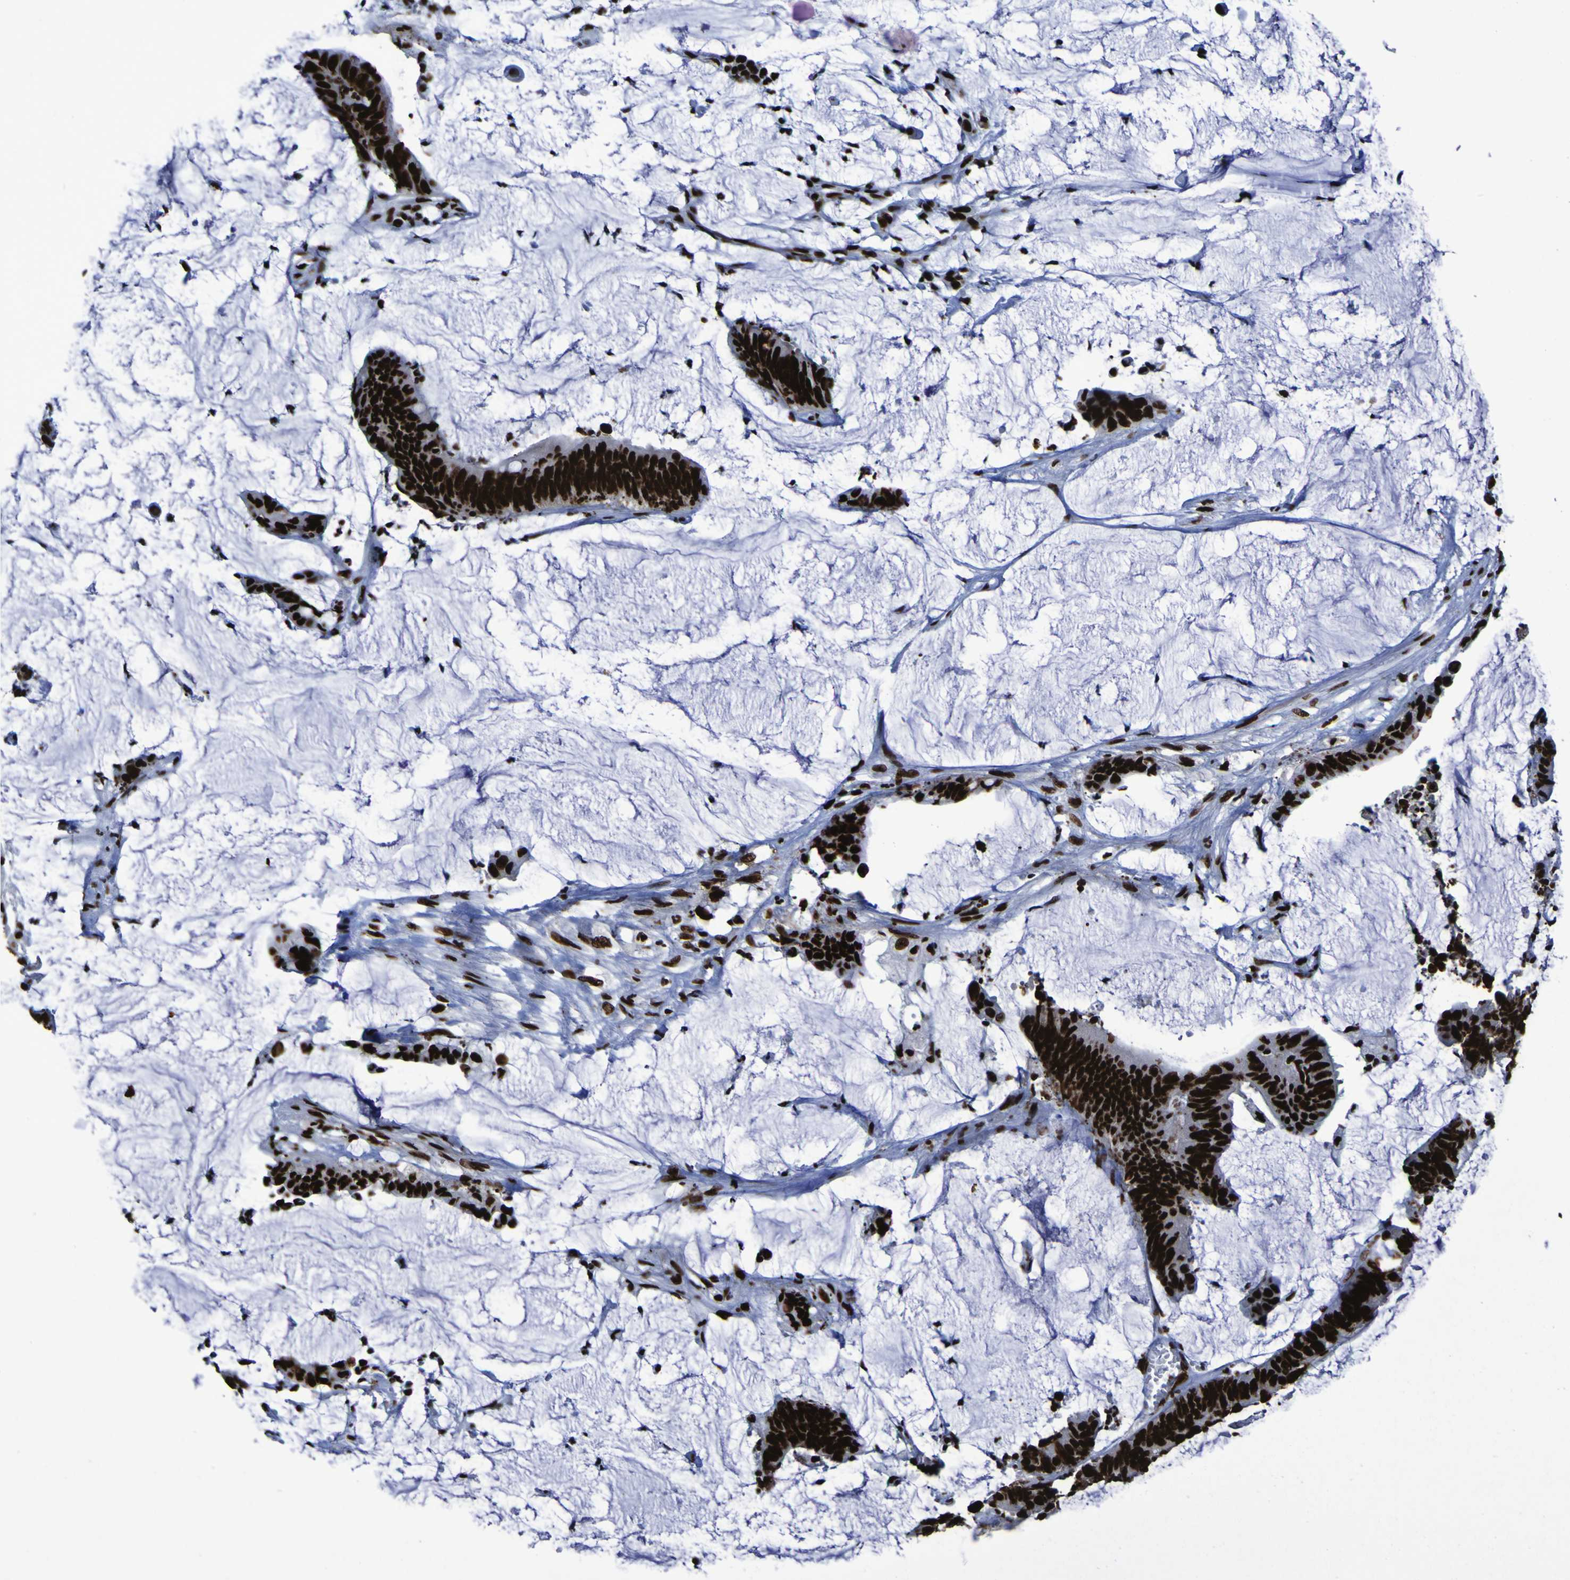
{"staining": {"intensity": "strong", "quantity": ">75%", "location": "nuclear"}, "tissue": "colorectal cancer", "cell_type": "Tumor cells", "image_type": "cancer", "snomed": [{"axis": "morphology", "description": "Adenocarcinoma, NOS"}, {"axis": "topography", "description": "Rectum"}], "caption": "Immunohistochemistry (IHC) image of human adenocarcinoma (colorectal) stained for a protein (brown), which demonstrates high levels of strong nuclear positivity in about >75% of tumor cells.", "gene": "NPM1", "patient": {"sex": "female", "age": 66}}